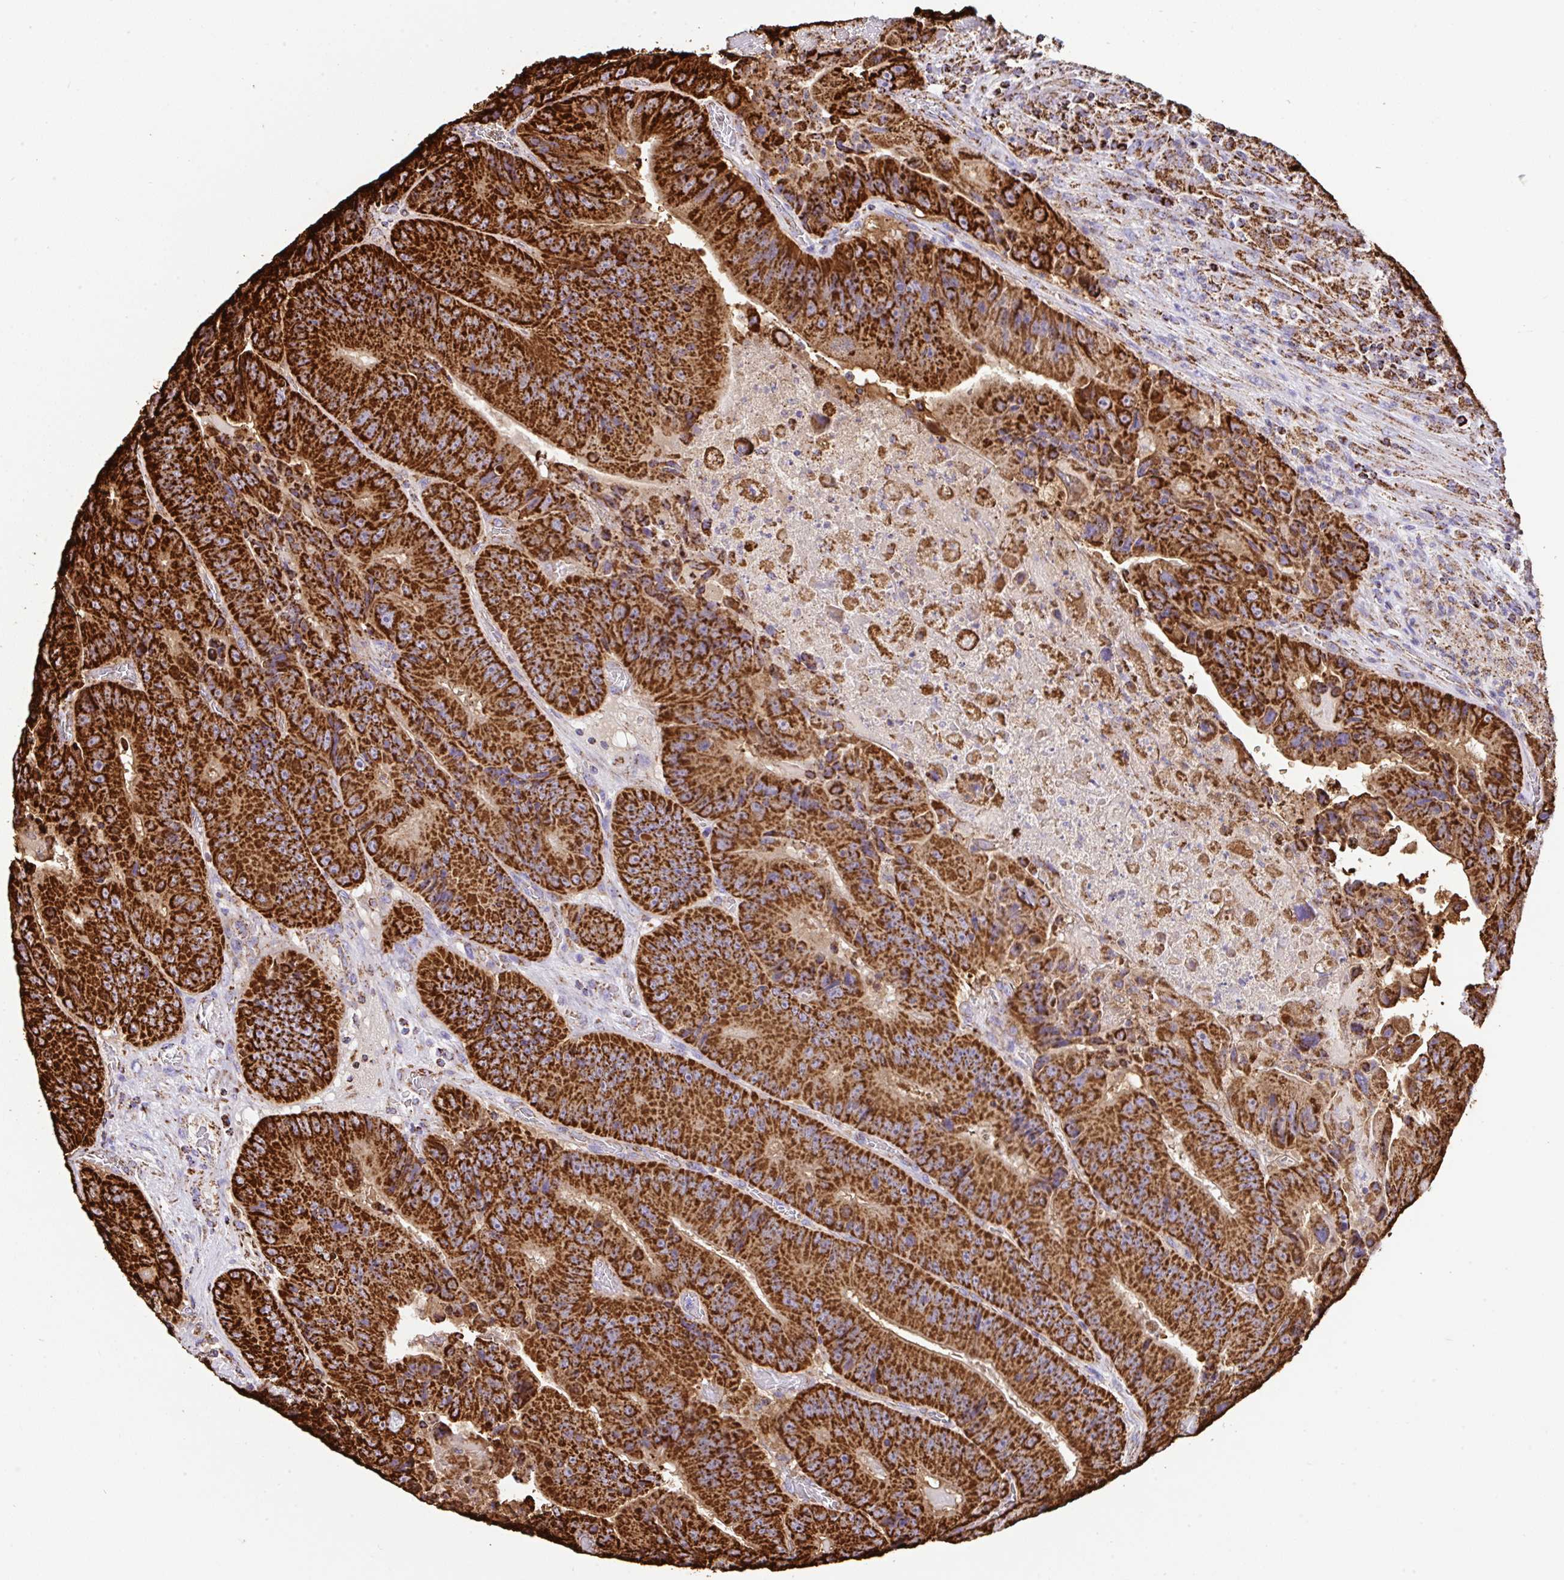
{"staining": {"intensity": "strong", "quantity": ">75%", "location": "cytoplasmic/membranous"}, "tissue": "colorectal cancer", "cell_type": "Tumor cells", "image_type": "cancer", "snomed": [{"axis": "morphology", "description": "Adenocarcinoma, NOS"}, {"axis": "topography", "description": "Colon"}], "caption": "Protein staining of colorectal cancer tissue reveals strong cytoplasmic/membranous positivity in approximately >75% of tumor cells.", "gene": "ANKRD33B", "patient": {"sex": "female", "age": 86}}